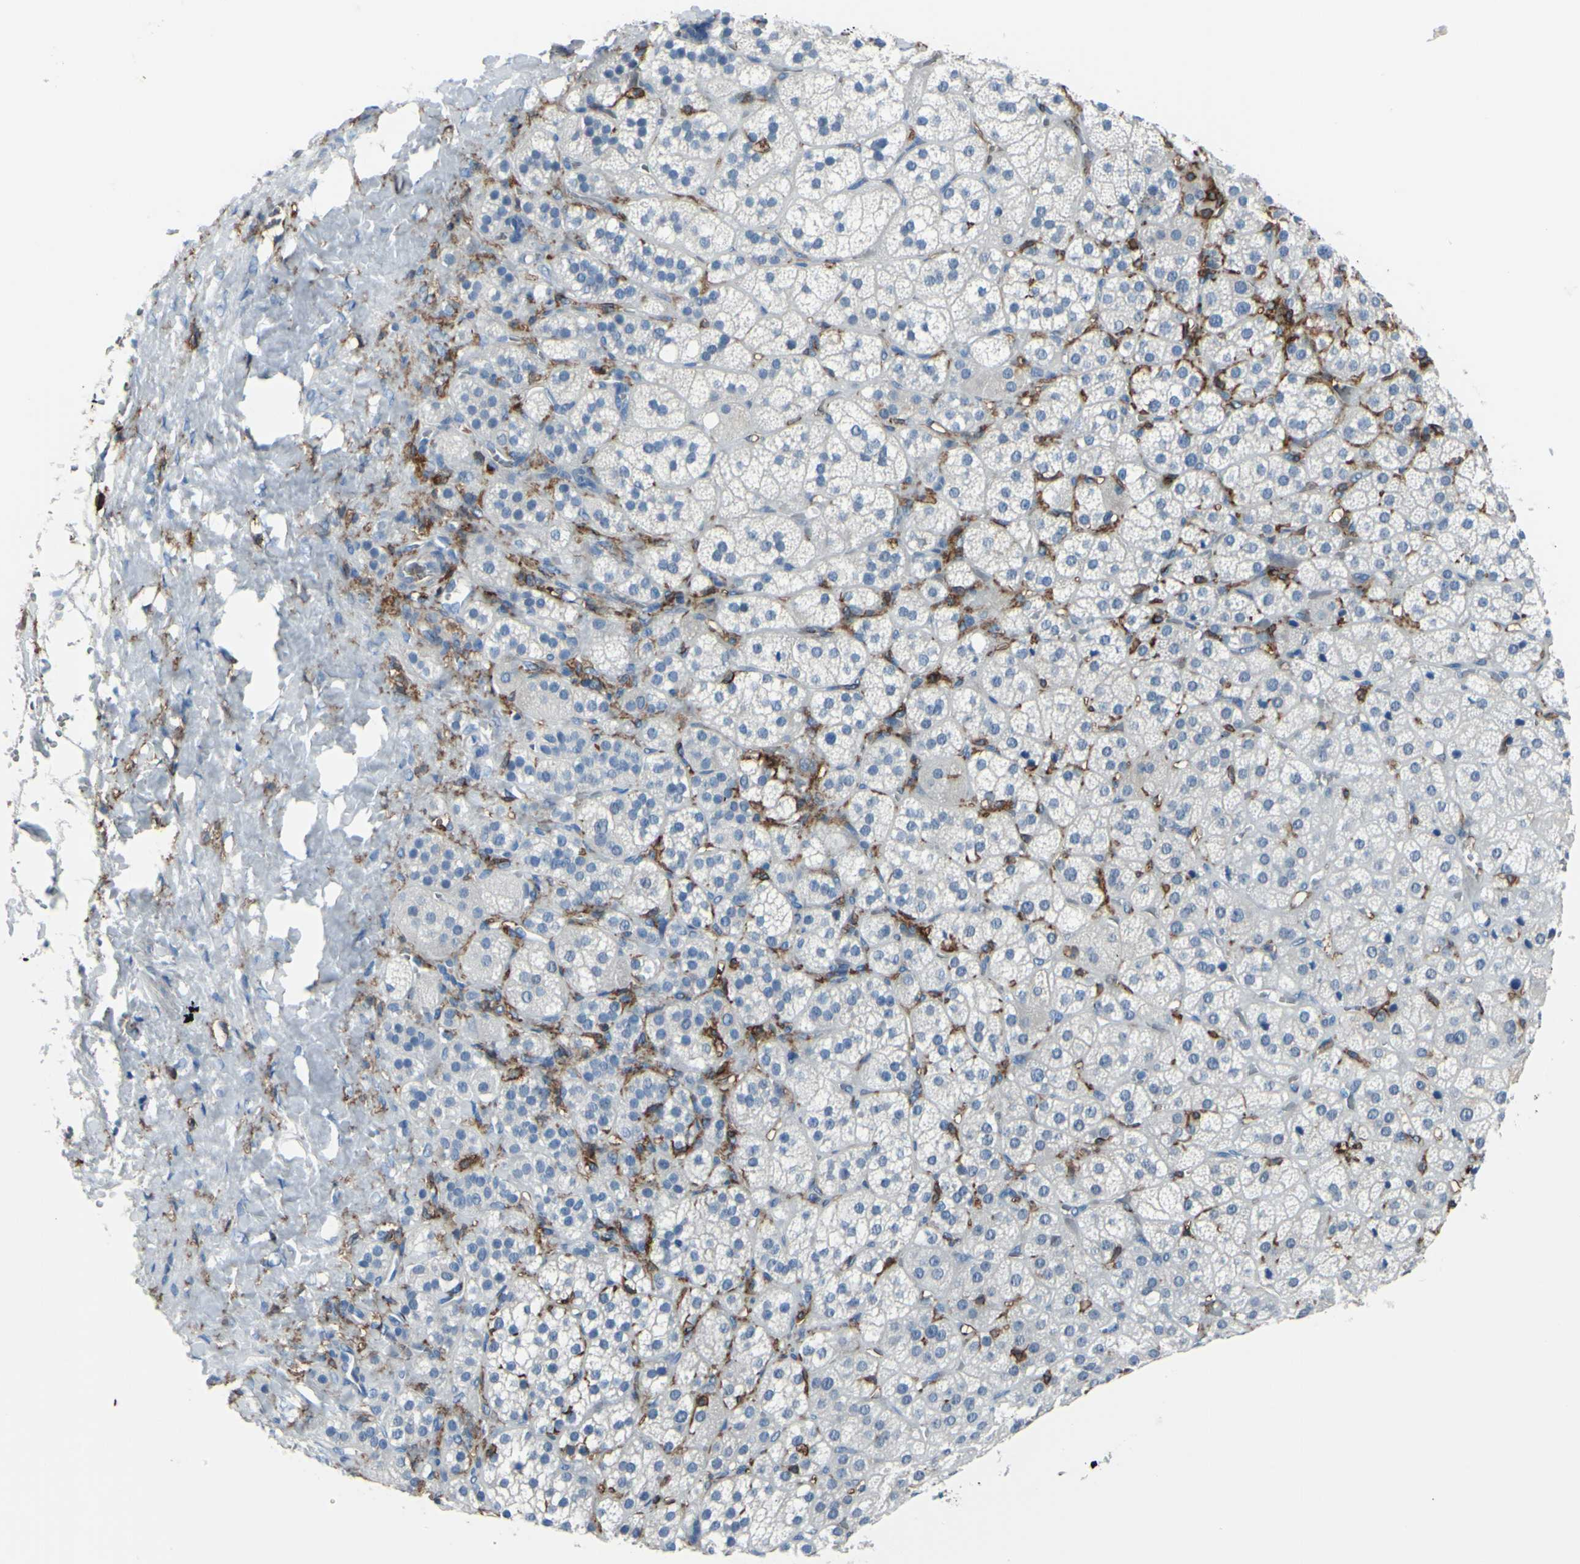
{"staining": {"intensity": "negative", "quantity": "none", "location": "none"}, "tissue": "adrenal gland", "cell_type": "Glandular cells", "image_type": "normal", "snomed": [{"axis": "morphology", "description": "Normal tissue, NOS"}, {"axis": "topography", "description": "Adrenal gland"}], "caption": "An image of human adrenal gland is negative for staining in glandular cells. Nuclei are stained in blue.", "gene": "FCGR2A", "patient": {"sex": "female", "age": 71}}